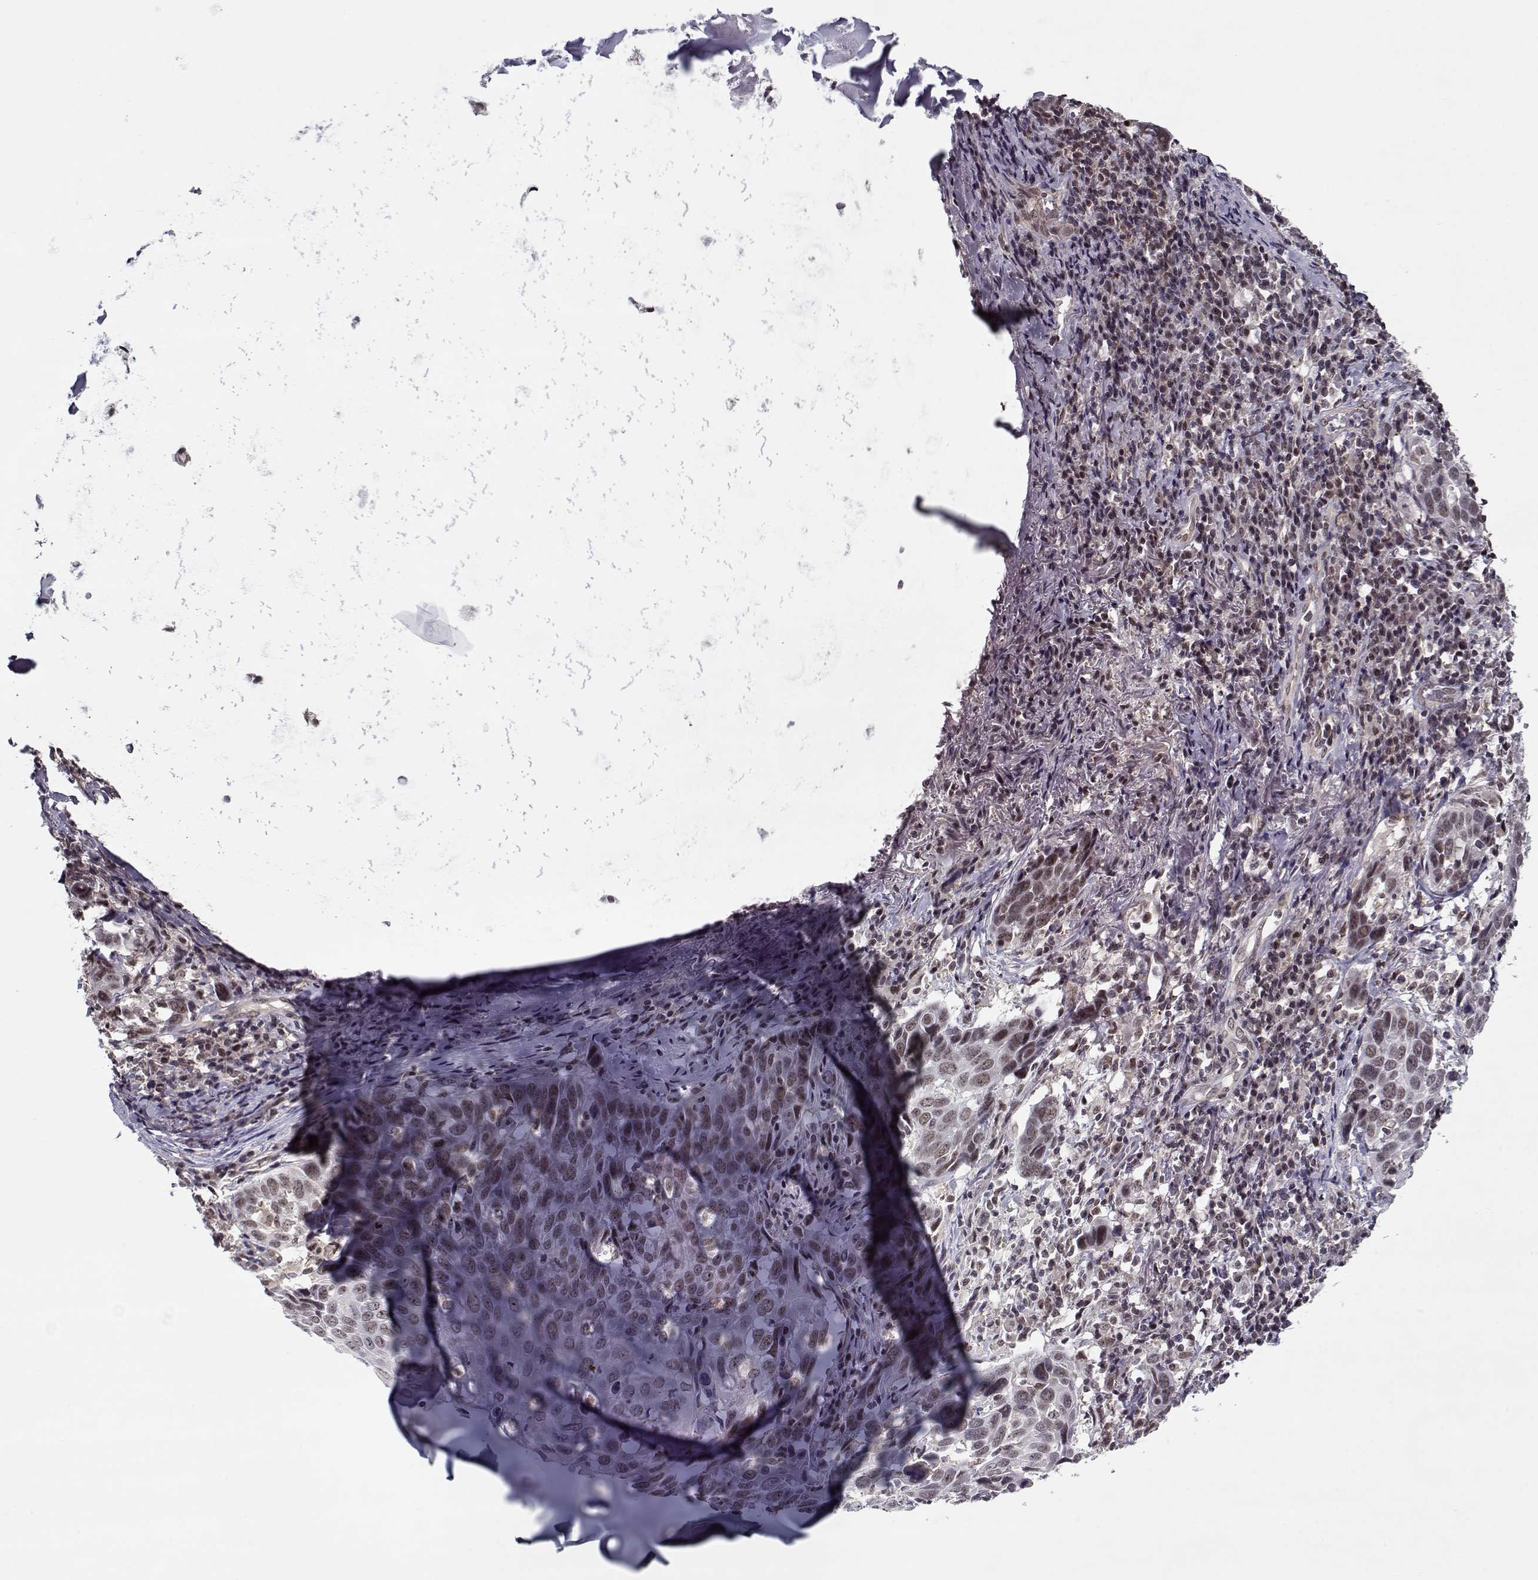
{"staining": {"intensity": "weak", "quantity": ">75%", "location": "nuclear"}, "tissue": "lung cancer", "cell_type": "Tumor cells", "image_type": "cancer", "snomed": [{"axis": "morphology", "description": "Squamous cell carcinoma, NOS"}, {"axis": "topography", "description": "Lung"}], "caption": "Weak nuclear protein expression is appreciated in about >75% of tumor cells in lung cancer (squamous cell carcinoma).", "gene": "TESPA1", "patient": {"sex": "male", "age": 57}}